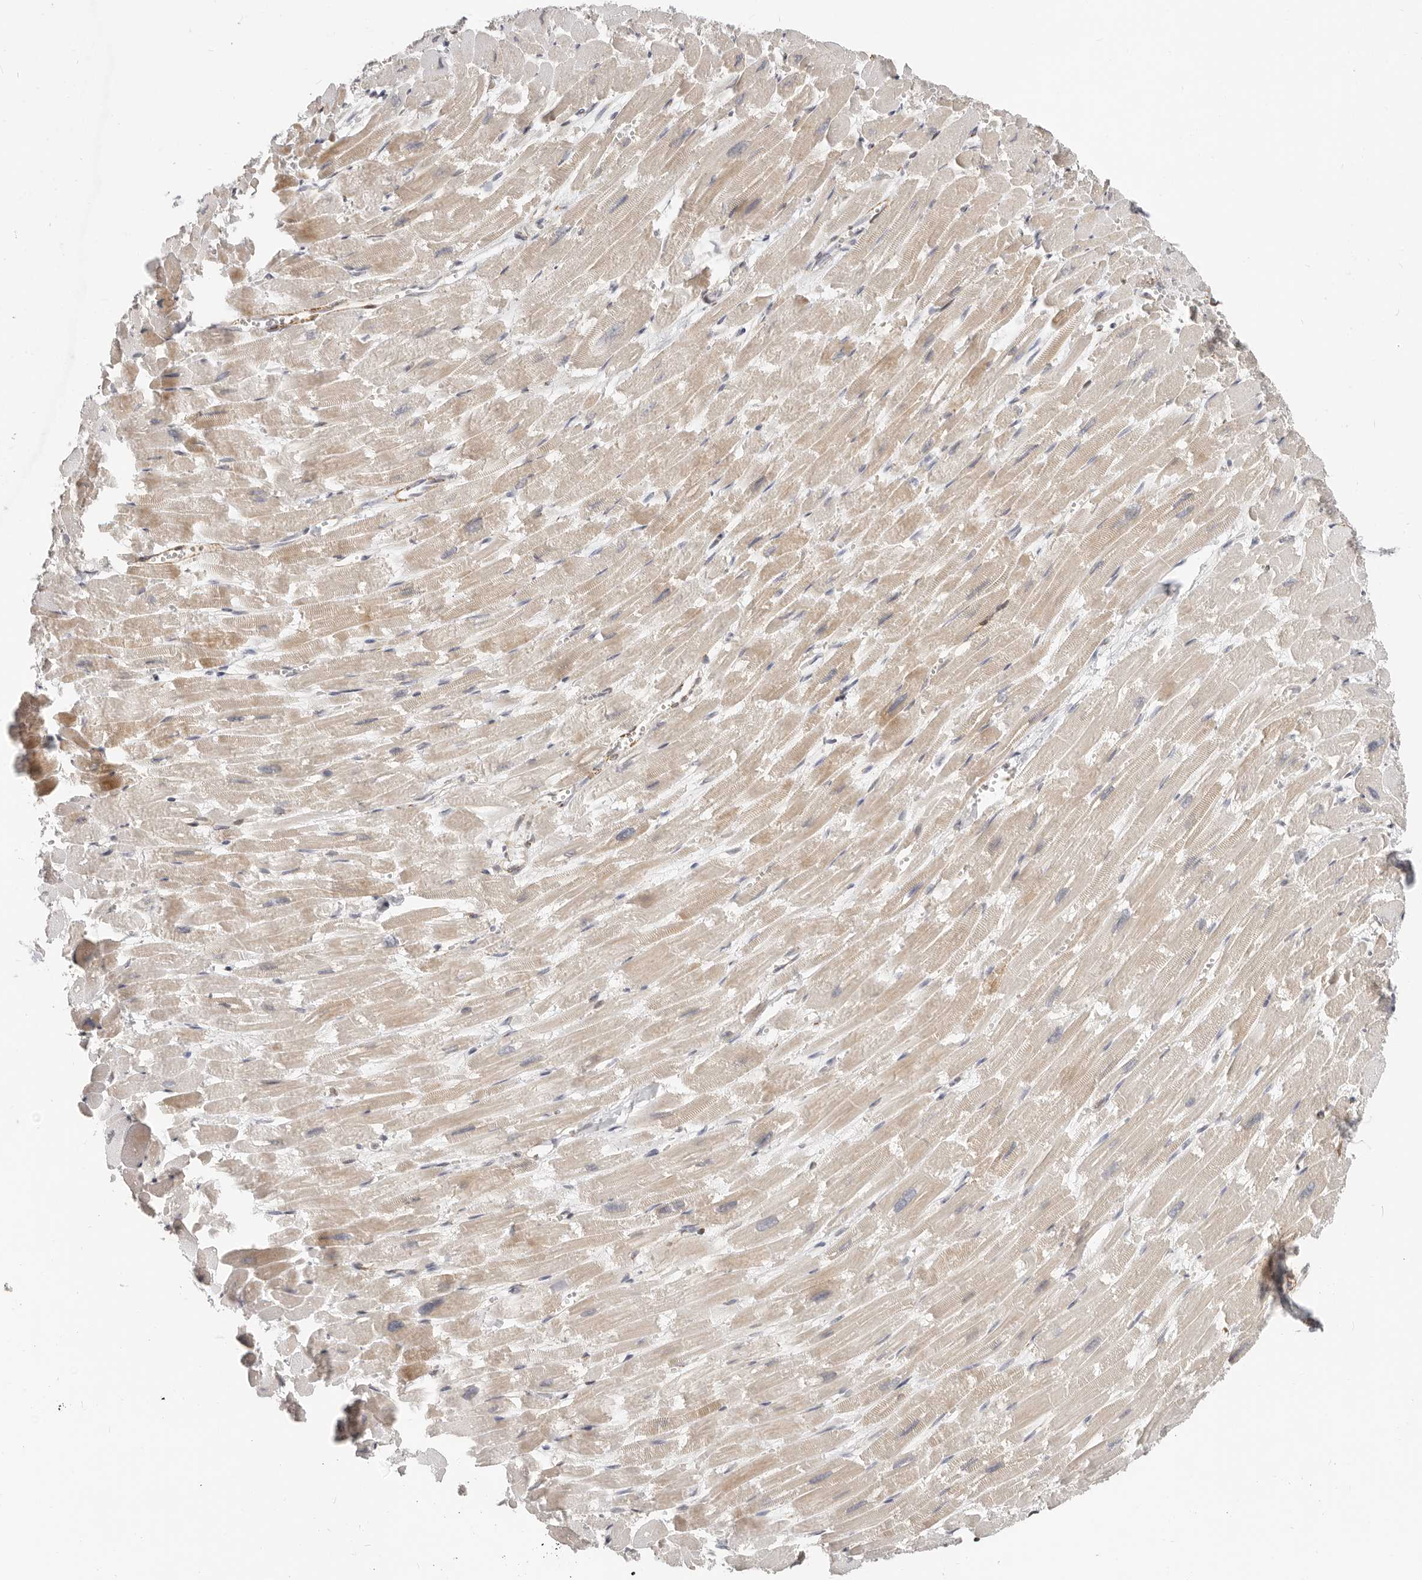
{"staining": {"intensity": "moderate", "quantity": ">75%", "location": "cytoplasmic/membranous"}, "tissue": "heart muscle", "cell_type": "Cardiomyocytes", "image_type": "normal", "snomed": [{"axis": "morphology", "description": "Normal tissue, NOS"}, {"axis": "topography", "description": "Heart"}], "caption": "High-power microscopy captured an IHC histopathology image of unremarkable heart muscle, revealing moderate cytoplasmic/membranous positivity in about >75% of cardiomyocytes. Using DAB (3,3'-diaminobenzidine) (brown) and hematoxylin (blue) stains, captured at high magnification using brightfield microscopy.", "gene": "RABAC1", "patient": {"sex": "male", "age": 54}}